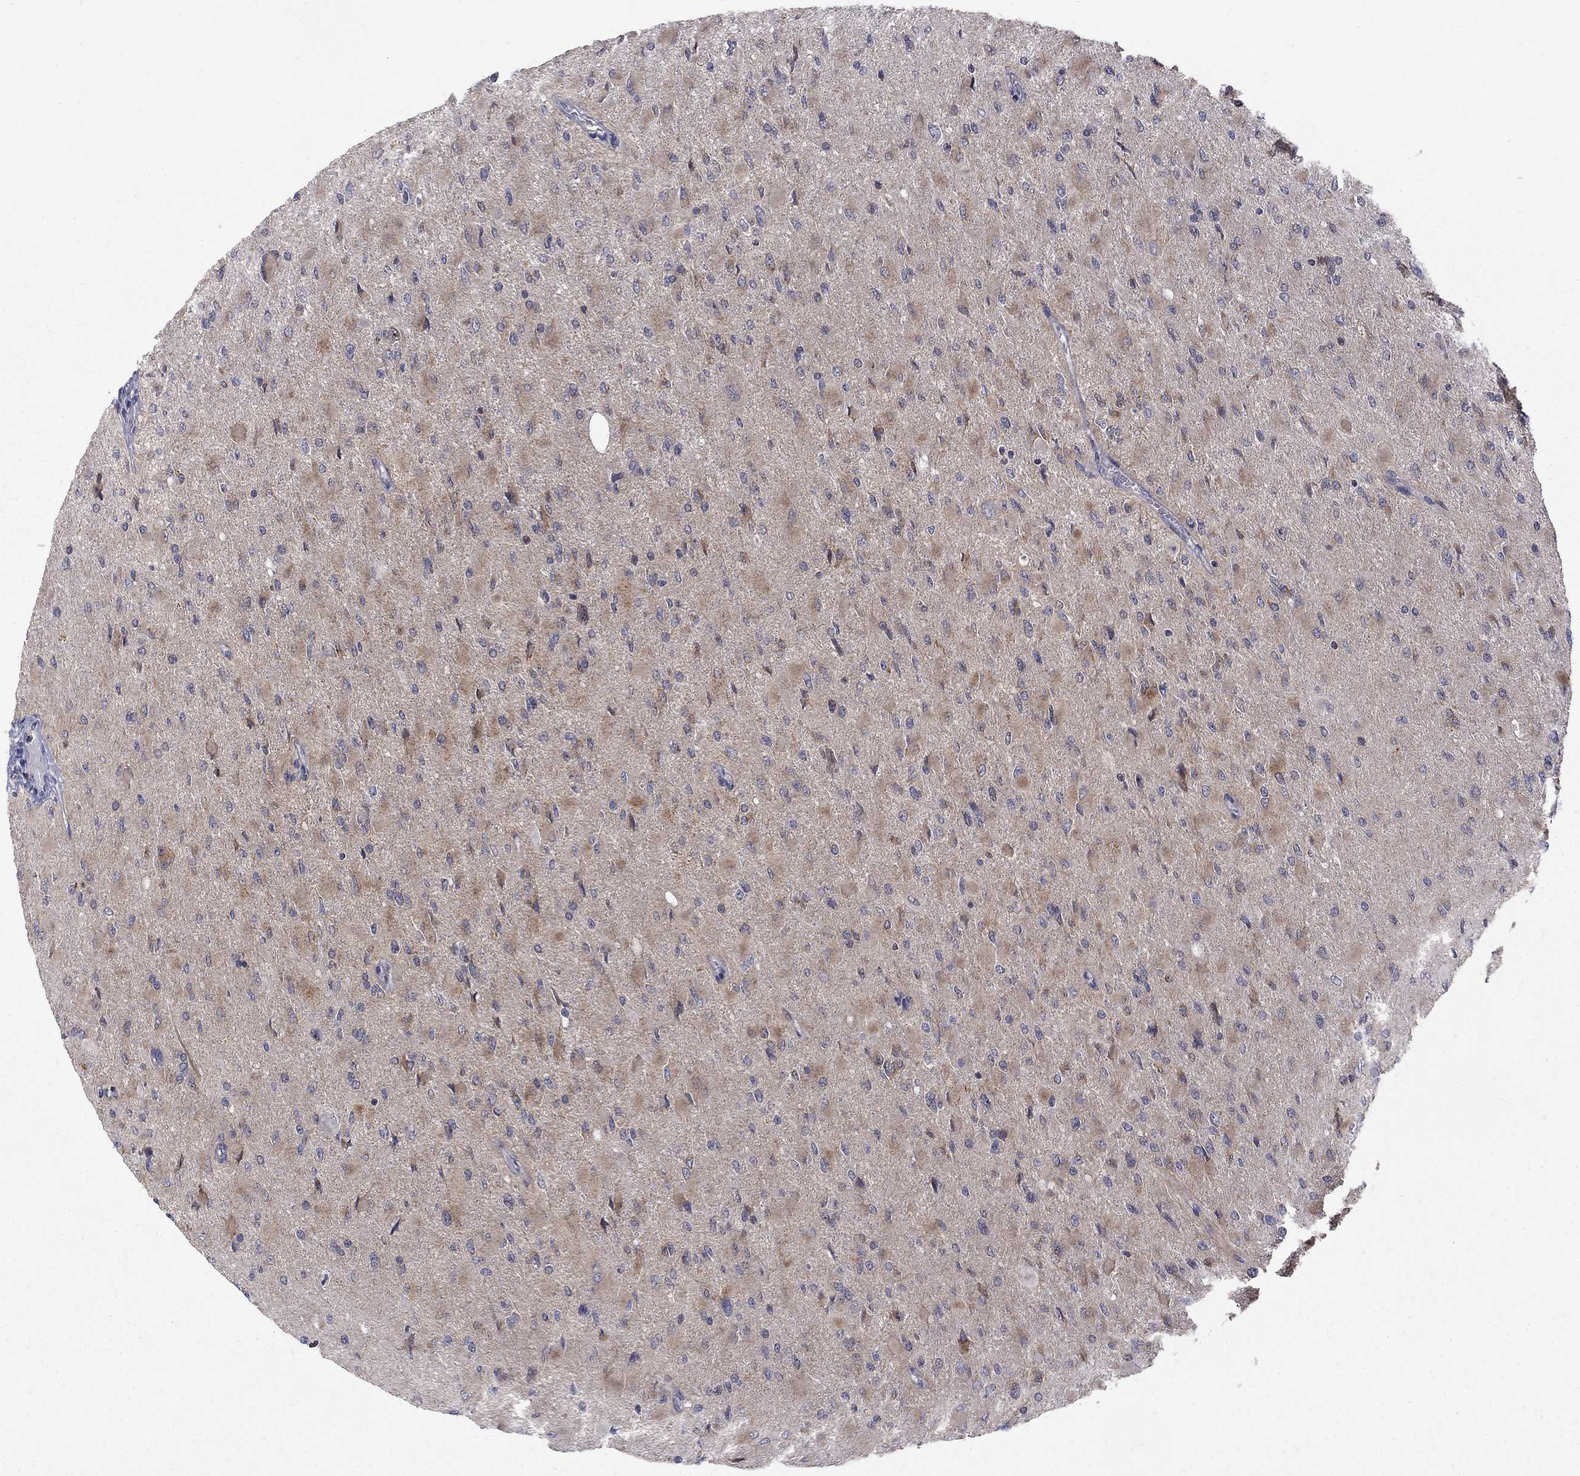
{"staining": {"intensity": "weak", "quantity": "25%-75%", "location": "cytoplasmic/membranous"}, "tissue": "glioma", "cell_type": "Tumor cells", "image_type": "cancer", "snomed": [{"axis": "morphology", "description": "Glioma, malignant, High grade"}, {"axis": "topography", "description": "Cerebral cortex"}], "caption": "The micrograph shows a brown stain indicating the presence of a protein in the cytoplasmic/membranous of tumor cells in glioma.", "gene": "SH2B1", "patient": {"sex": "female", "age": 36}}